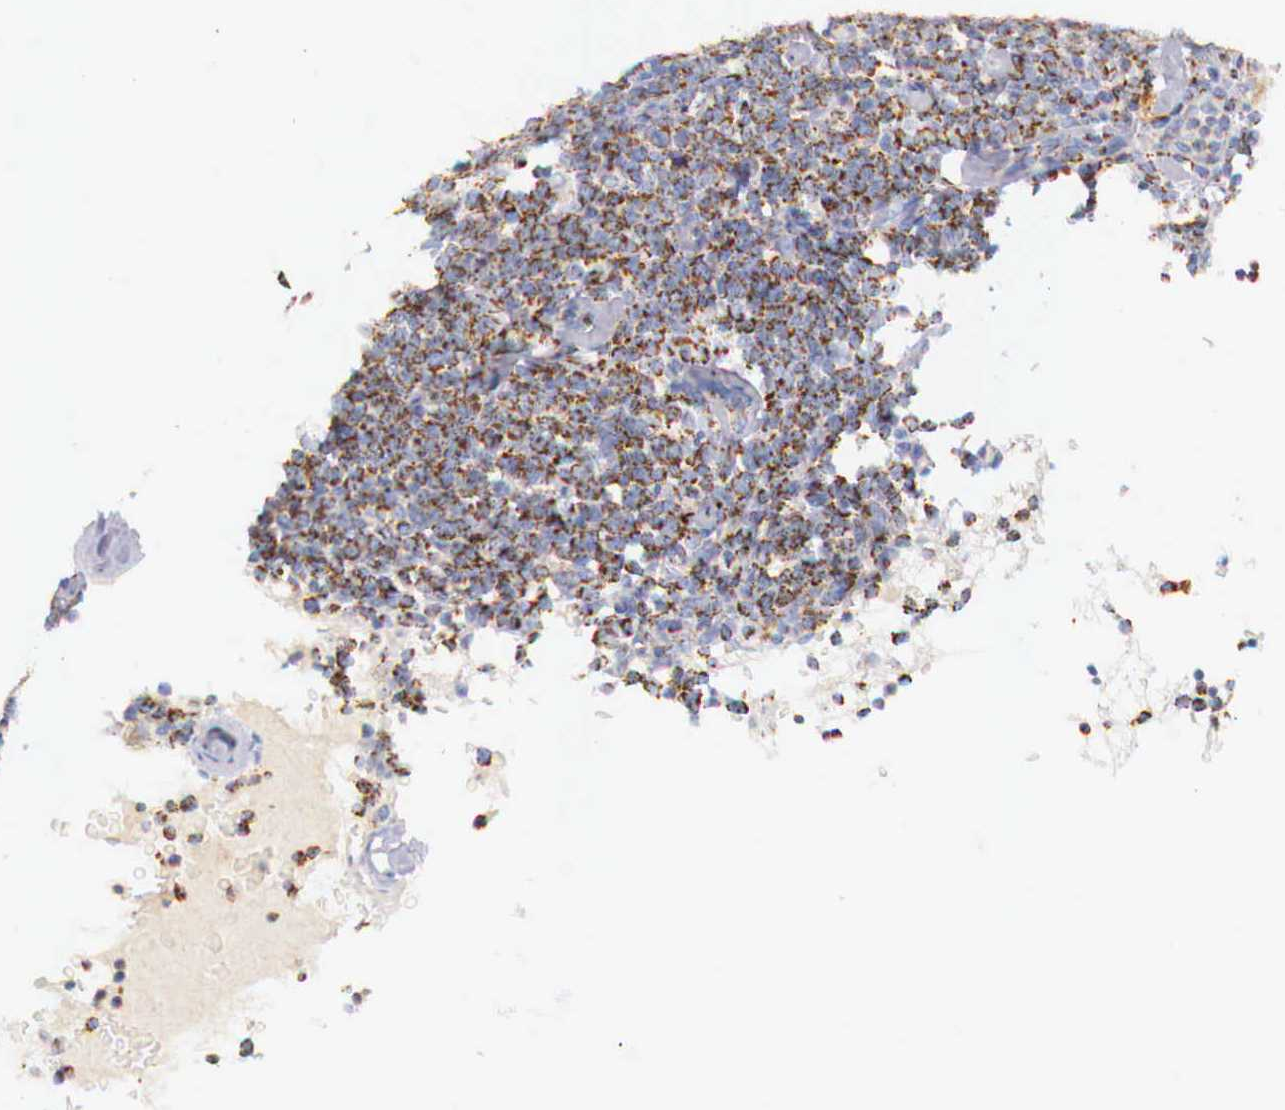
{"staining": {"intensity": "moderate", "quantity": "25%-75%", "location": "cytoplasmic/membranous"}, "tissue": "lymphoma", "cell_type": "Tumor cells", "image_type": "cancer", "snomed": [{"axis": "morphology", "description": "Malignant lymphoma, non-Hodgkin's type, High grade"}, {"axis": "topography", "description": "Lymph node"}], "caption": "DAB (3,3'-diaminobenzidine) immunohistochemical staining of human malignant lymphoma, non-Hodgkin's type (high-grade) demonstrates moderate cytoplasmic/membranous protein staining in approximately 25%-75% of tumor cells.", "gene": "IDH3G", "patient": {"sex": "female", "age": 76}}